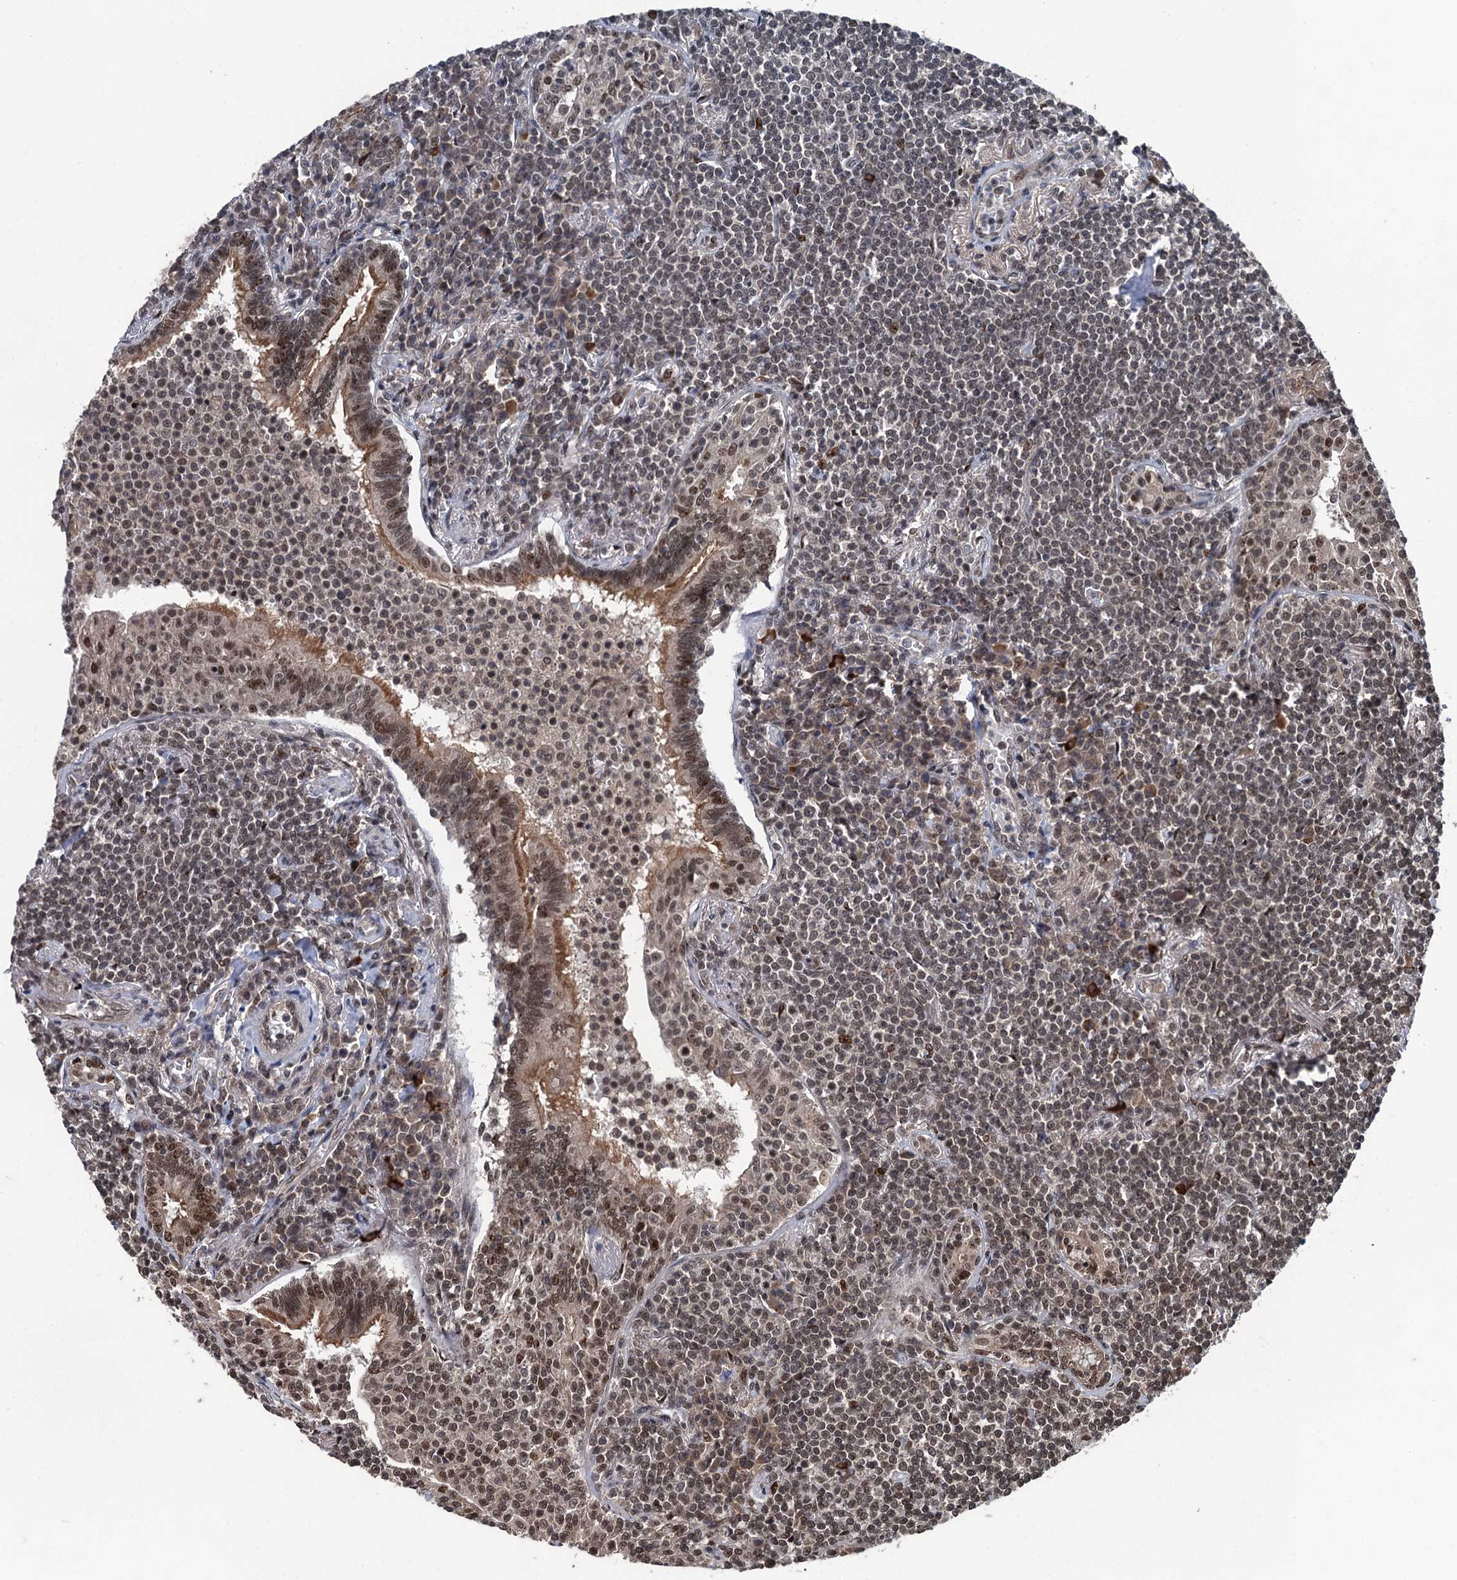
{"staining": {"intensity": "weak", "quantity": "25%-75%", "location": "nuclear"}, "tissue": "lymphoma", "cell_type": "Tumor cells", "image_type": "cancer", "snomed": [{"axis": "morphology", "description": "Malignant lymphoma, non-Hodgkin's type, Low grade"}, {"axis": "topography", "description": "Lung"}], "caption": "The immunohistochemical stain labels weak nuclear positivity in tumor cells of lymphoma tissue.", "gene": "RASSF4", "patient": {"sex": "female", "age": 71}}